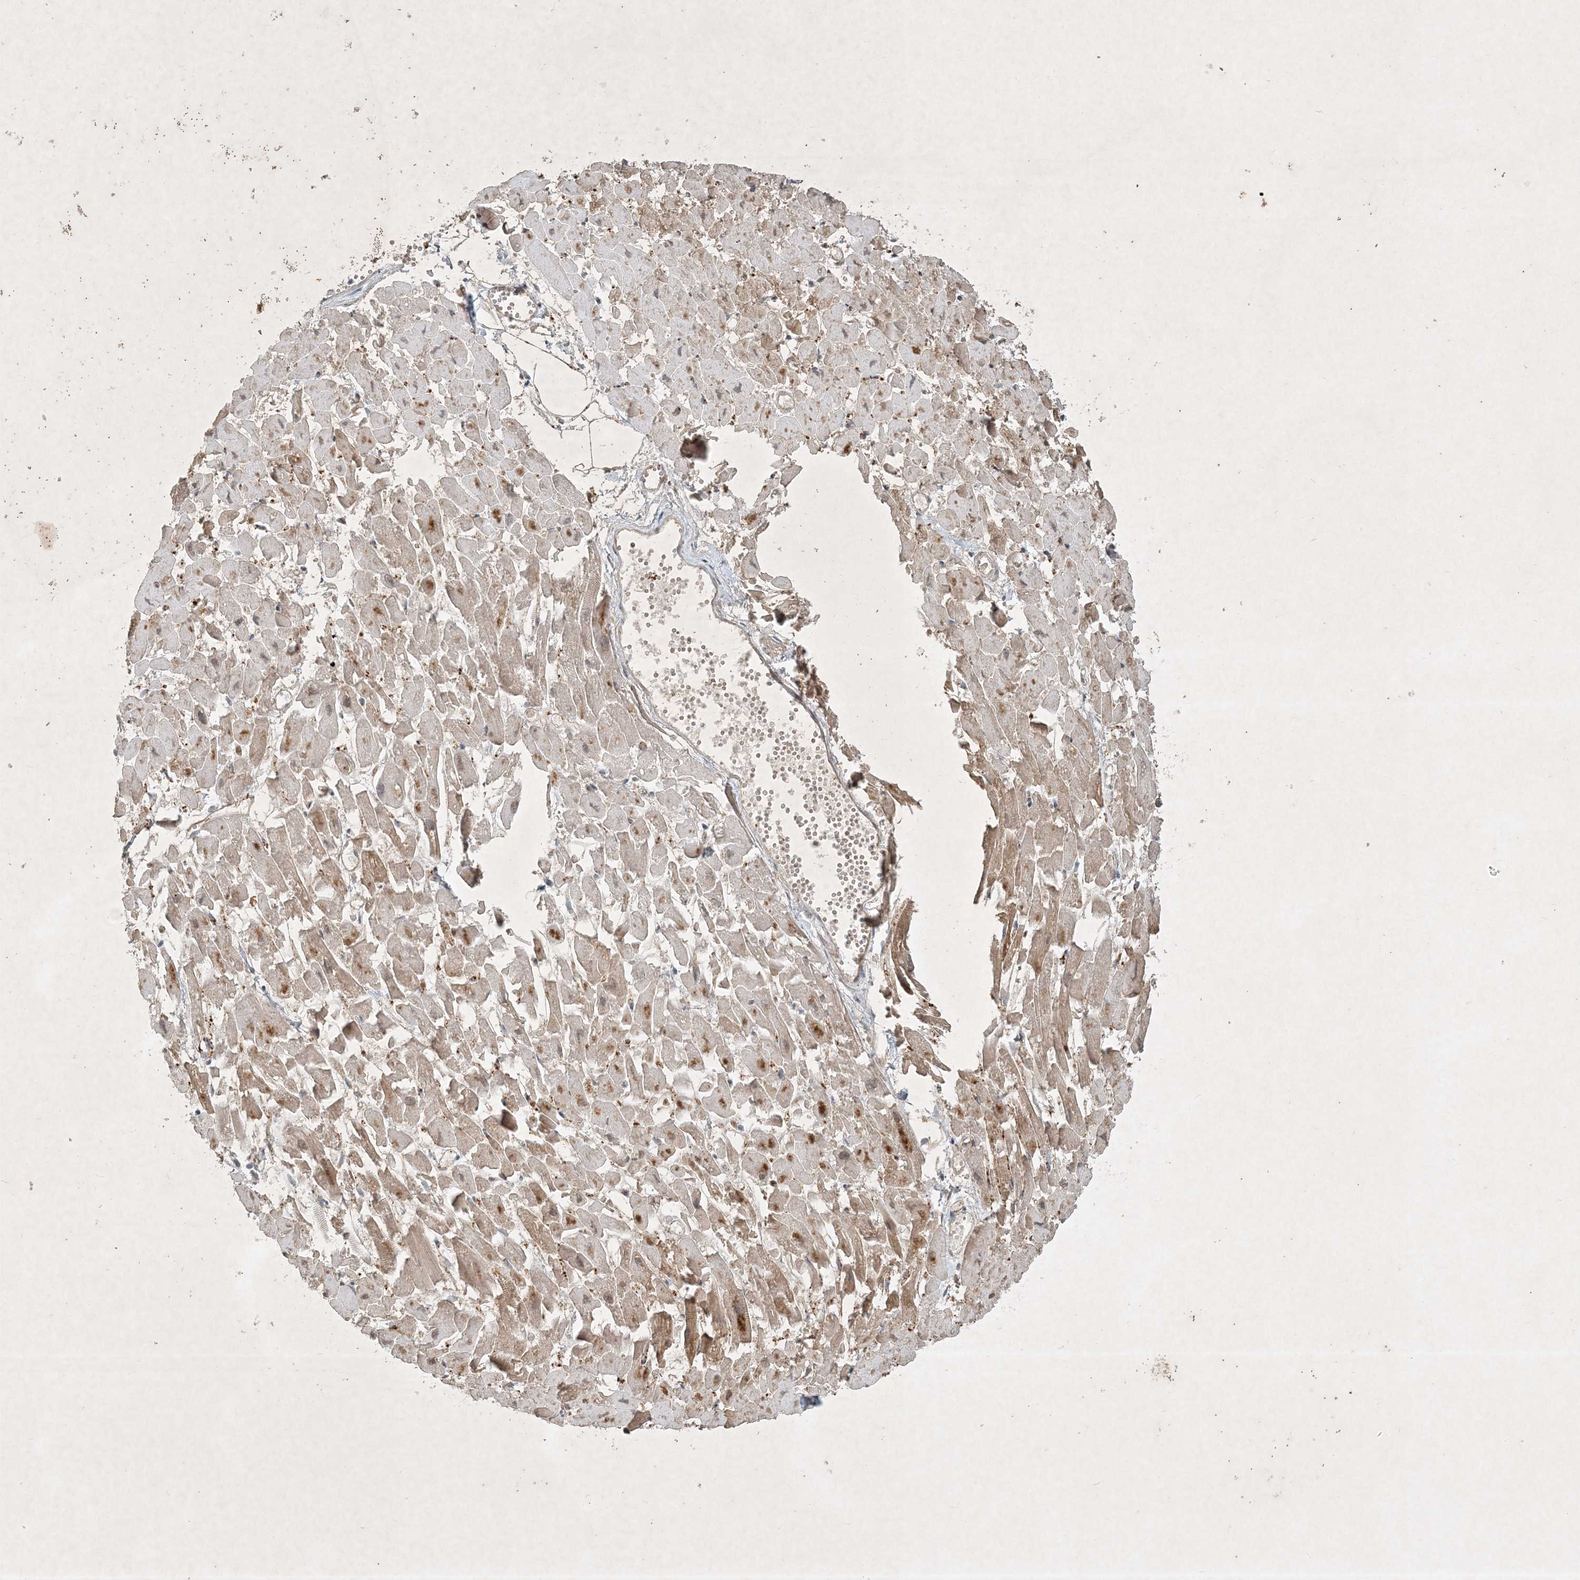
{"staining": {"intensity": "moderate", "quantity": "<25%", "location": "cytoplasmic/membranous"}, "tissue": "heart muscle", "cell_type": "Cardiomyocytes", "image_type": "normal", "snomed": [{"axis": "morphology", "description": "Normal tissue, NOS"}, {"axis": "topography", "description": "Heart"}], "caption": "DAB immunohistochemical staining of benign heart muscle displays moderate cytoplasmic/membranous protein expression in approximately <25% of cardiomyocytes.", "gene": "TNFAIP6", "patient": {"sex": "female", "age": 64}}